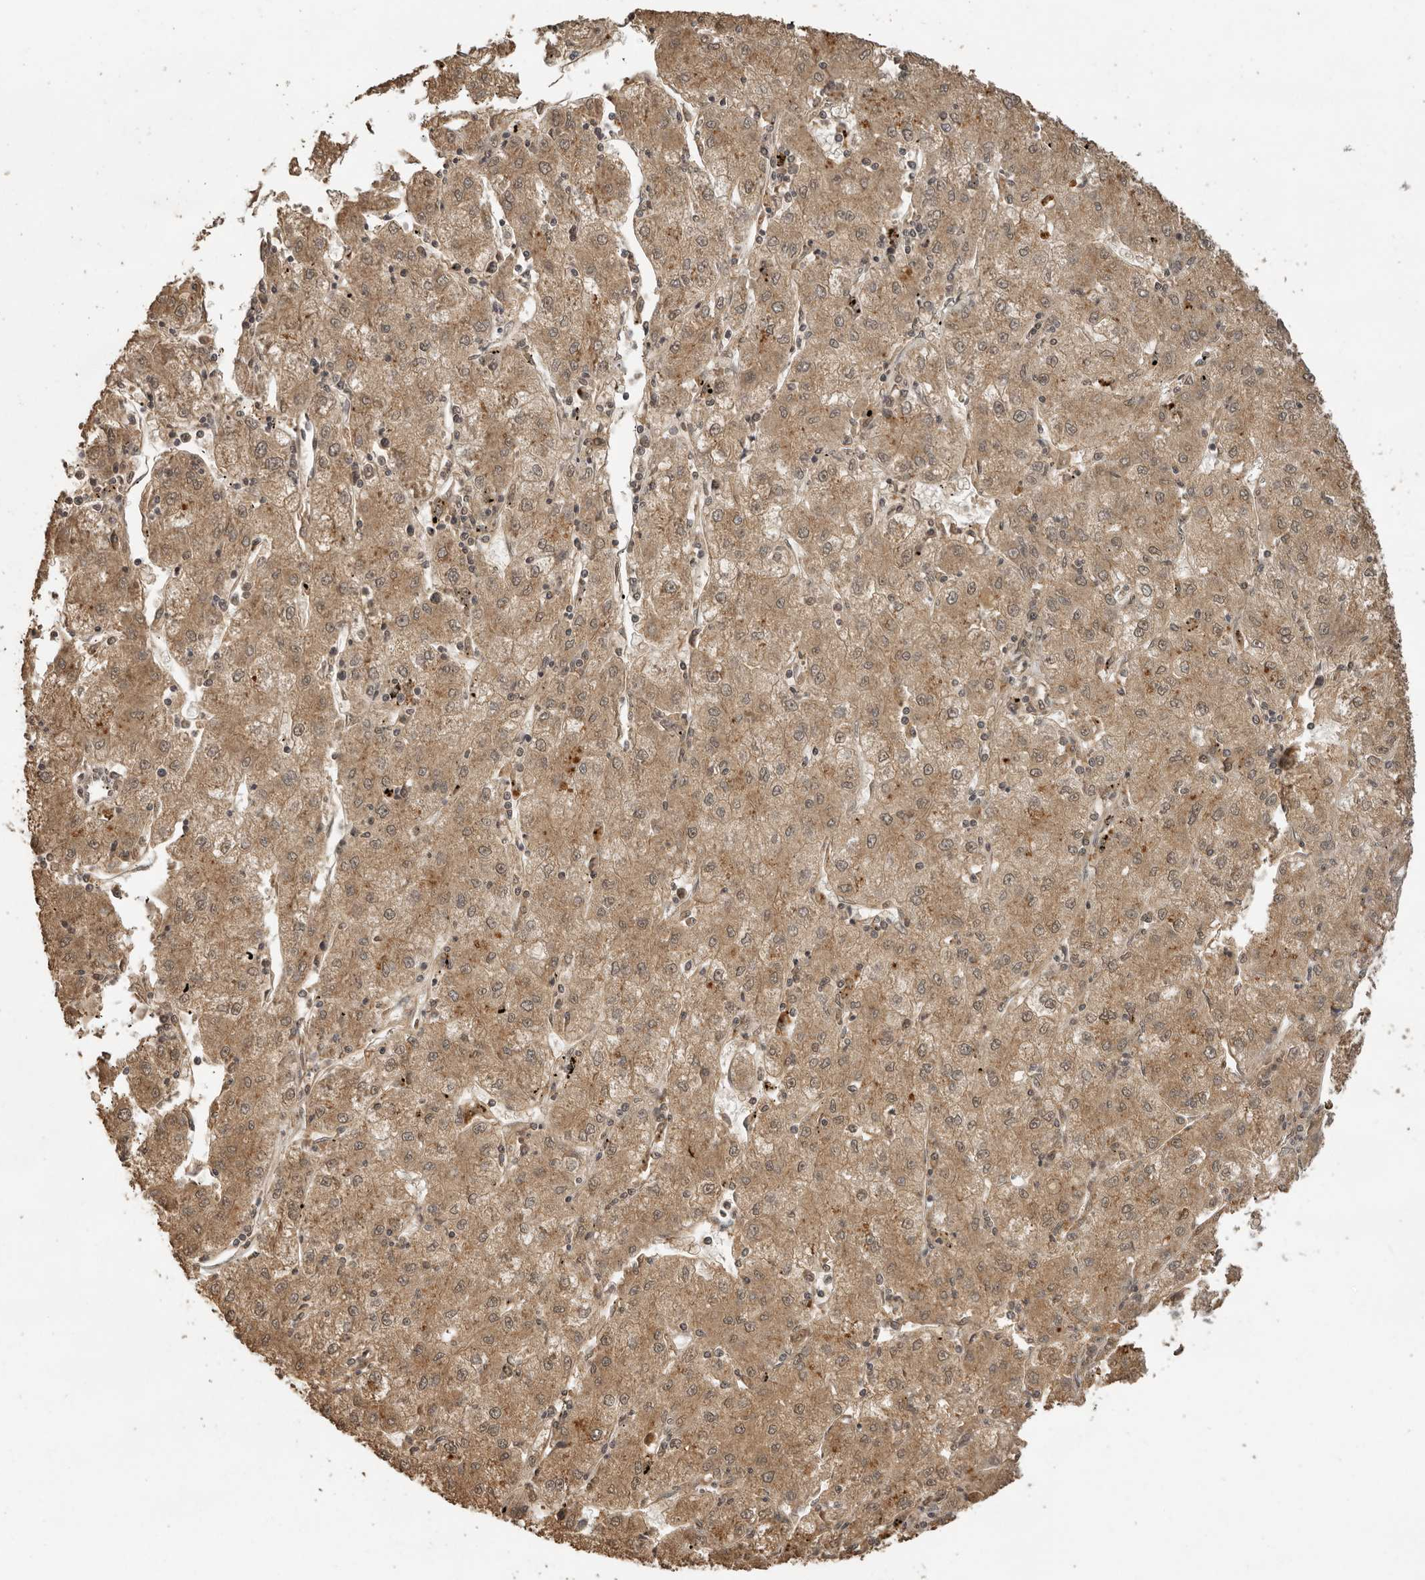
{"staining": {"intensity": "moderate", "quantity": ">75%", "location": "cytoplasmic/membranous"}, "tissue": "liver cancer", "cell_type": "Tumor cells", "image_type": "cancer", "snomed": [{"axis": "morphology", "description": "Carcinoma, Hepatocellular, NOS"}, {"axis": "topography", "description": "Liver"}], "caption": "Protein expression analysis of human liver cancer (hepatocellular carcinoma) reveals moderate cytoplasmic/membranous positivity in about >75% of tumor cells.", "gene": "CTF1", "patient": {"sex": "male", "age": 72}}